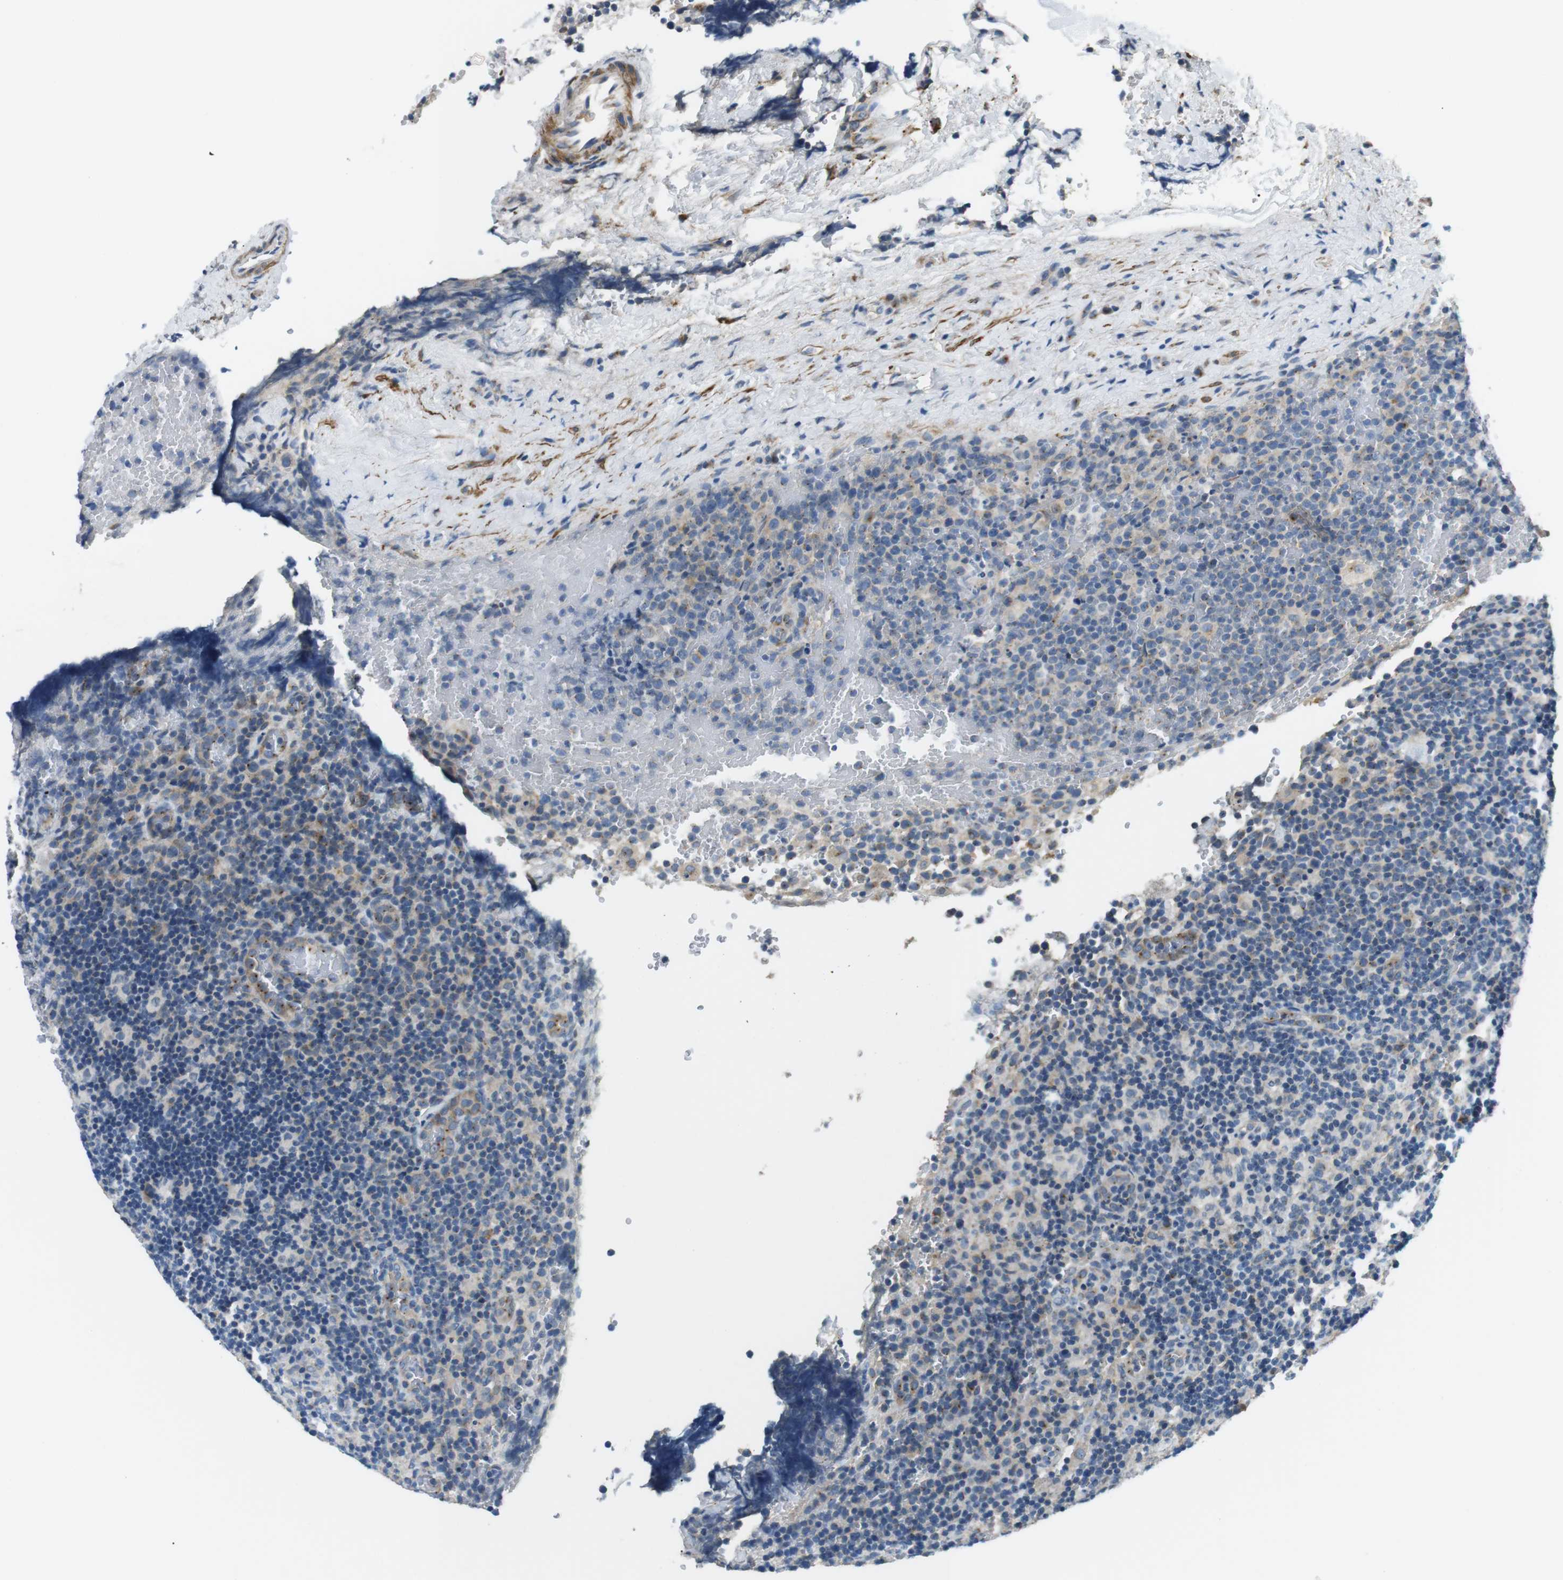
{"staining": {"intensity": "negative", "quantity": "none", "location": "none"}, "tissue": "lymphoma", "cell_type": "Tumor cells", "image_type": "cancer", "snomed": [{"axis": "morphology", "description": "Malignant lymphoma, non-Hodgkin's type, High grade"}, {"axis": "topography", "description": "Lymph node"}], "caption": "Tumor cells show no significant expression in malignant lymphoma, non-Hodgkin's type (high-grade).", "gene": "UNC5CL", "patient": {"sex": "male", "age": 61}}